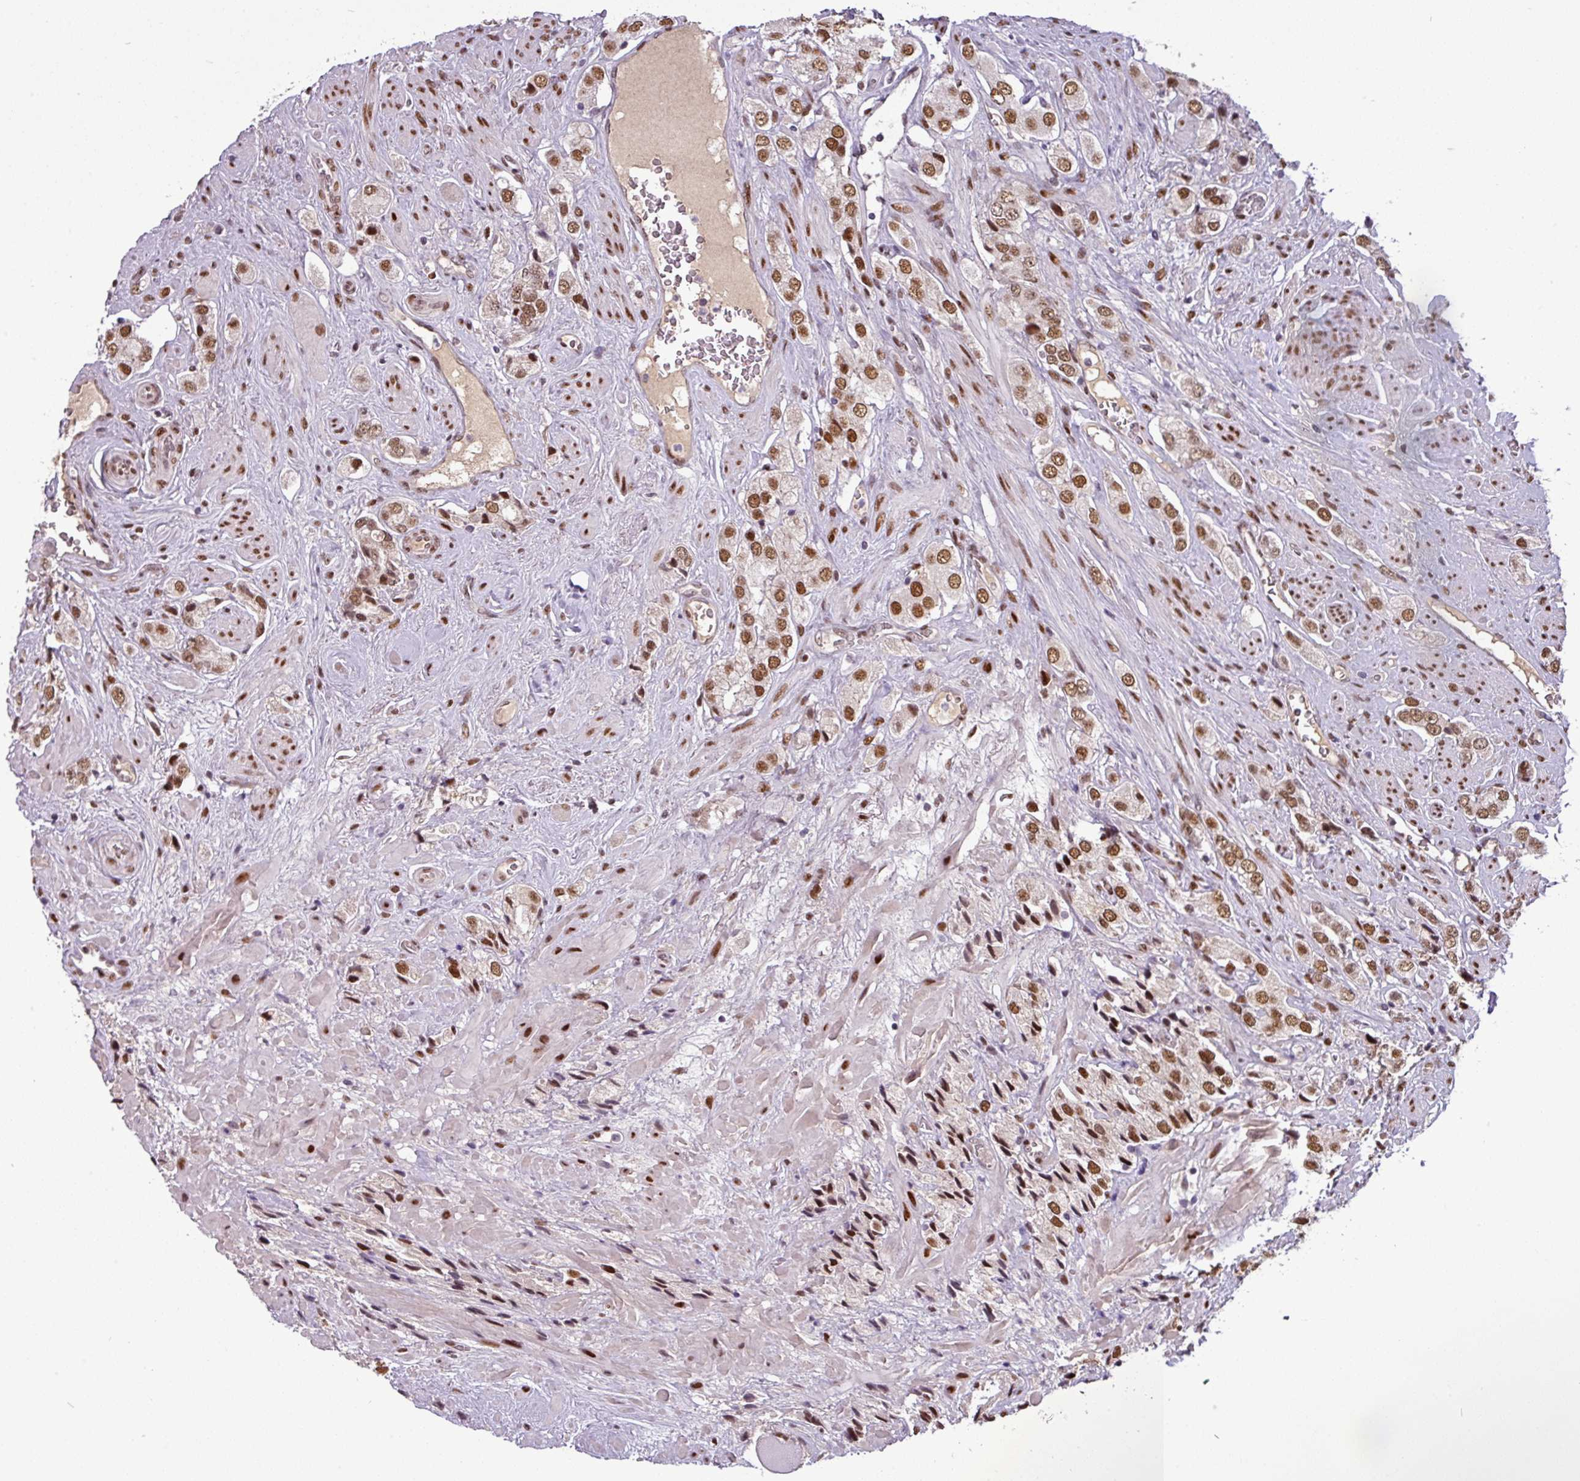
{"staining": {"intensity": "moderate", "quantity": ">75%", "location": "nuclear"}, "tissue": "prostate cancer", "cell_type": "Tumor cells", "image_type": "cancer", "snomed": [{"axis": "morphology", "description": "Adenocarcinoma, High grade"}, {"axis": "topography", "description": "Prostate and seminal vesicle, NOS"}], "caption": "This is an image of IHC staining of prostate high-grade adenocarcinoma, which shows moderate positivity in the nuclear of tumor cells.", "gene": "IRF2BPL", "patient": {"sex": "male", "age": 64}}